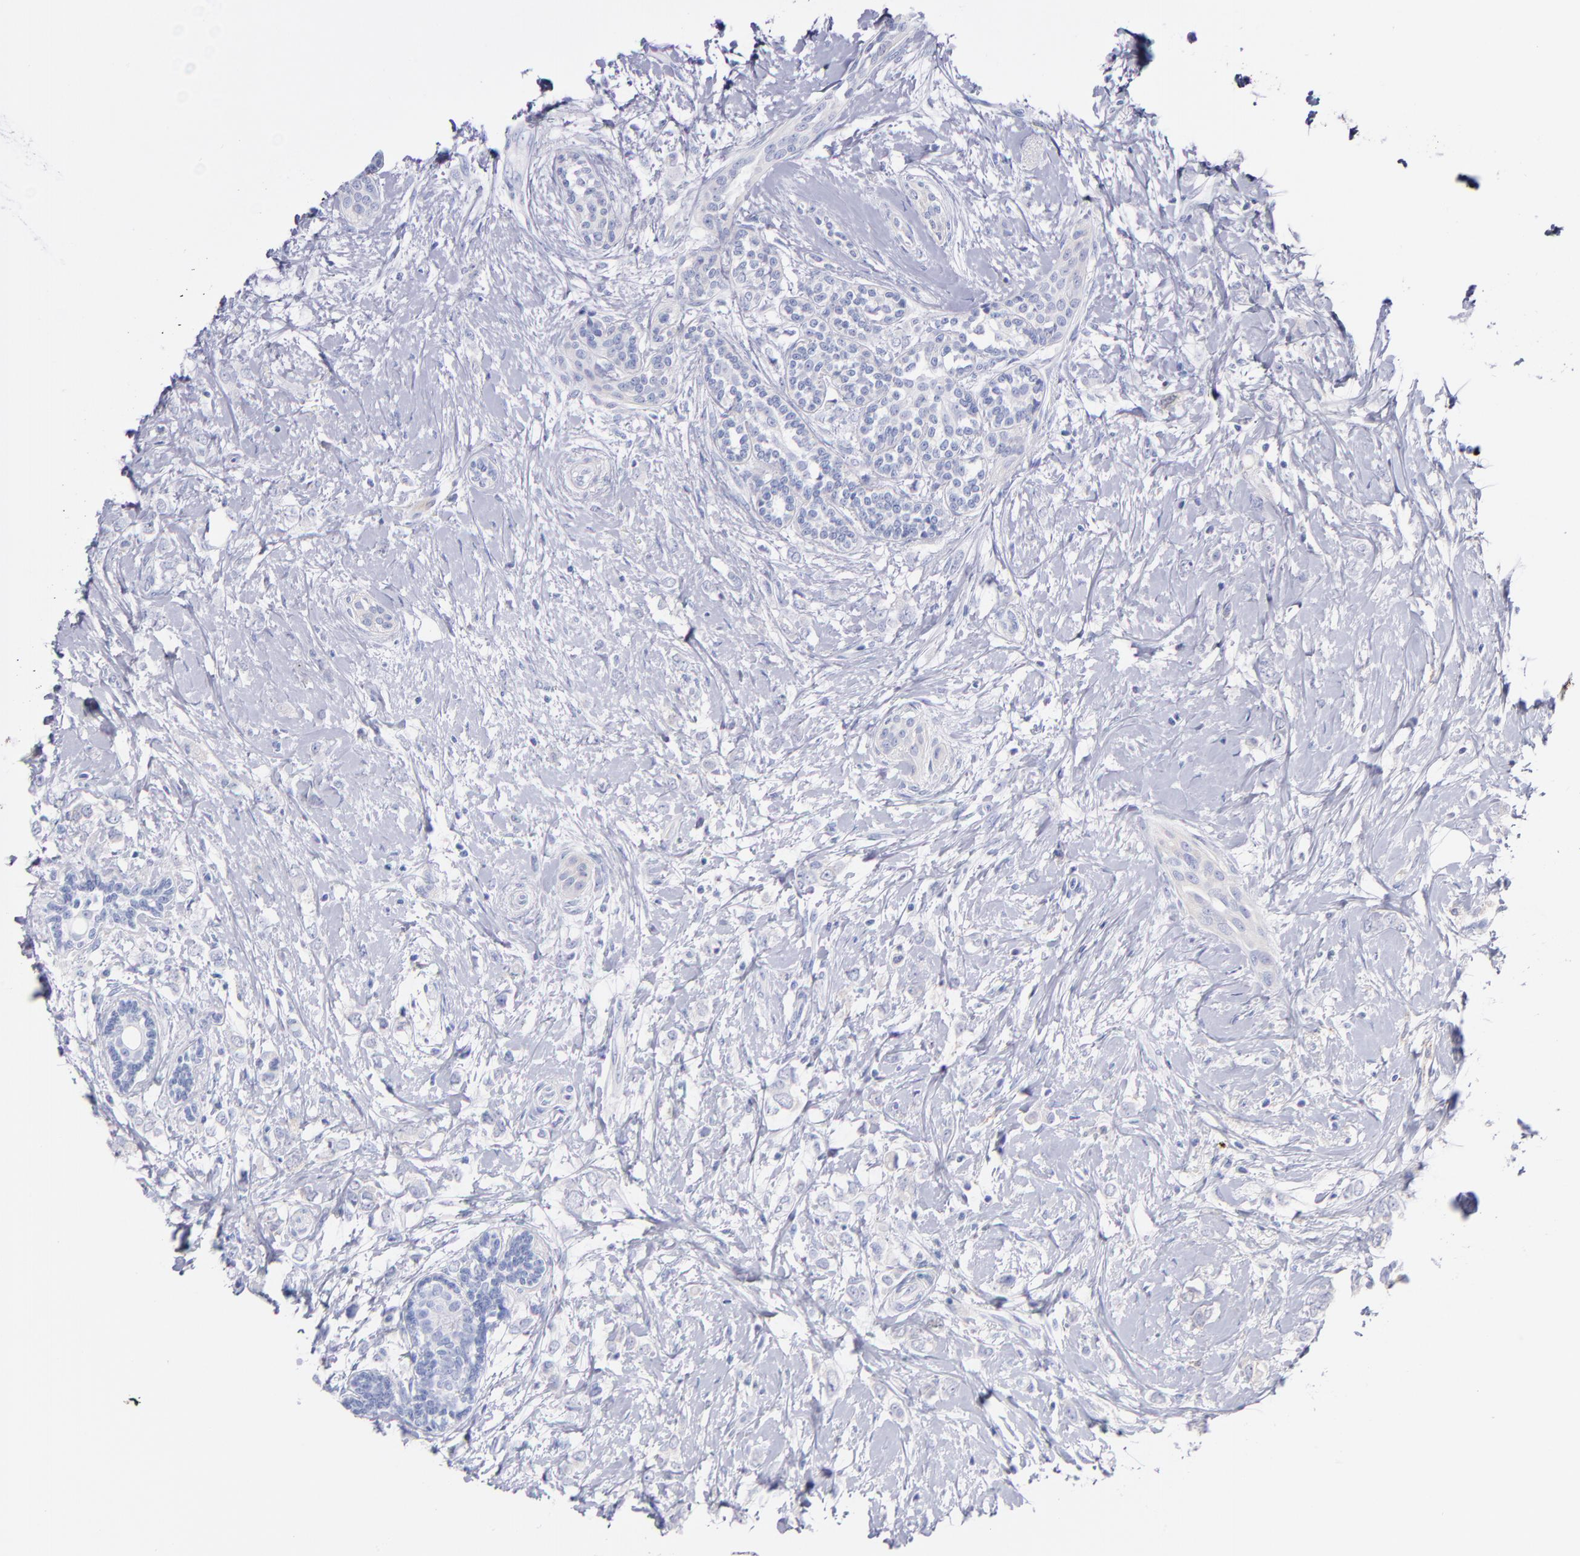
{"staining": {"intensity": "negative", "quantity": "none", "location": "none"}, "tissue": "breast cancer", "cell_type": "Tumor cells", "image_type": "cancer", "snomed": [{"axis": "morphology", "description": "Normal tissue, NOS"}, {"axis": "morphology", "description": "Lobular carcinoma"}, {"axis": "topography", "description": "Breast"}], "caption": "This is a histopathology image of immunohistochemistry staining of breast cancer (lobular carcinoma), which shows no positivity in tumor cells. (Stains: DAB IHC with hematoxylin counter stain, Microscopy: brightfield microscopy at high magnification).", "gene": "HP", "patient": {"sex": "female", "age": 47}}